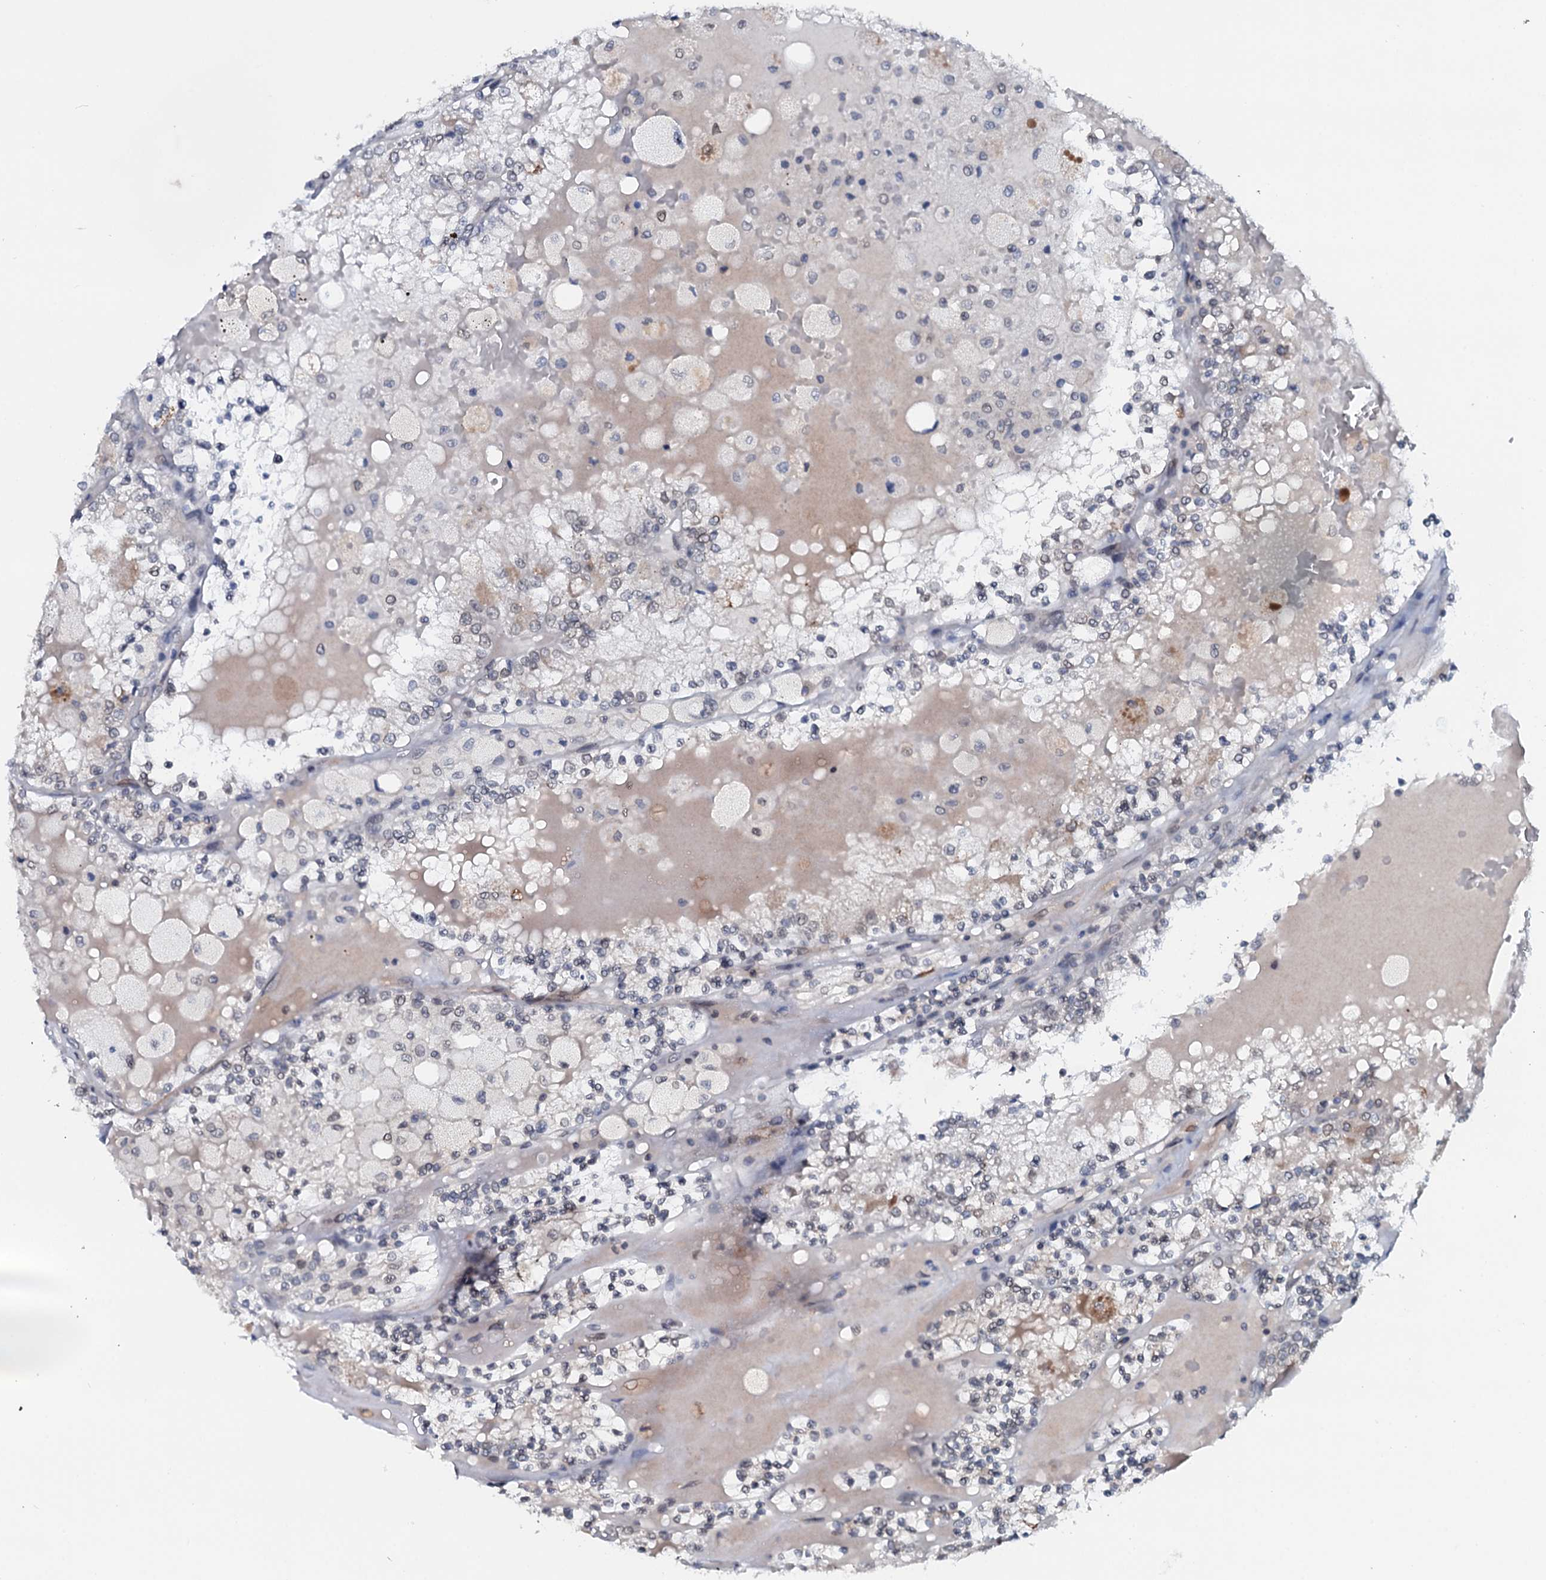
{"staining": {"intensity": "negative", "quantity": "none", "location": "none"}, "tissue": "renal cancer", "cell_type": "Tumor cells", "image_type": "cancer", "snomed": [{"axis": "morphology", "description": "Adenocarcinoma, NOS"}, {"axis": "topography", "description": "Kidney"}], "caption": "Protein analysis of renal adenocarcinoma displays no significant positivity in tumor cells.", "gene": "SNTA1", "patient": {"sex": "female", "age": 56}}